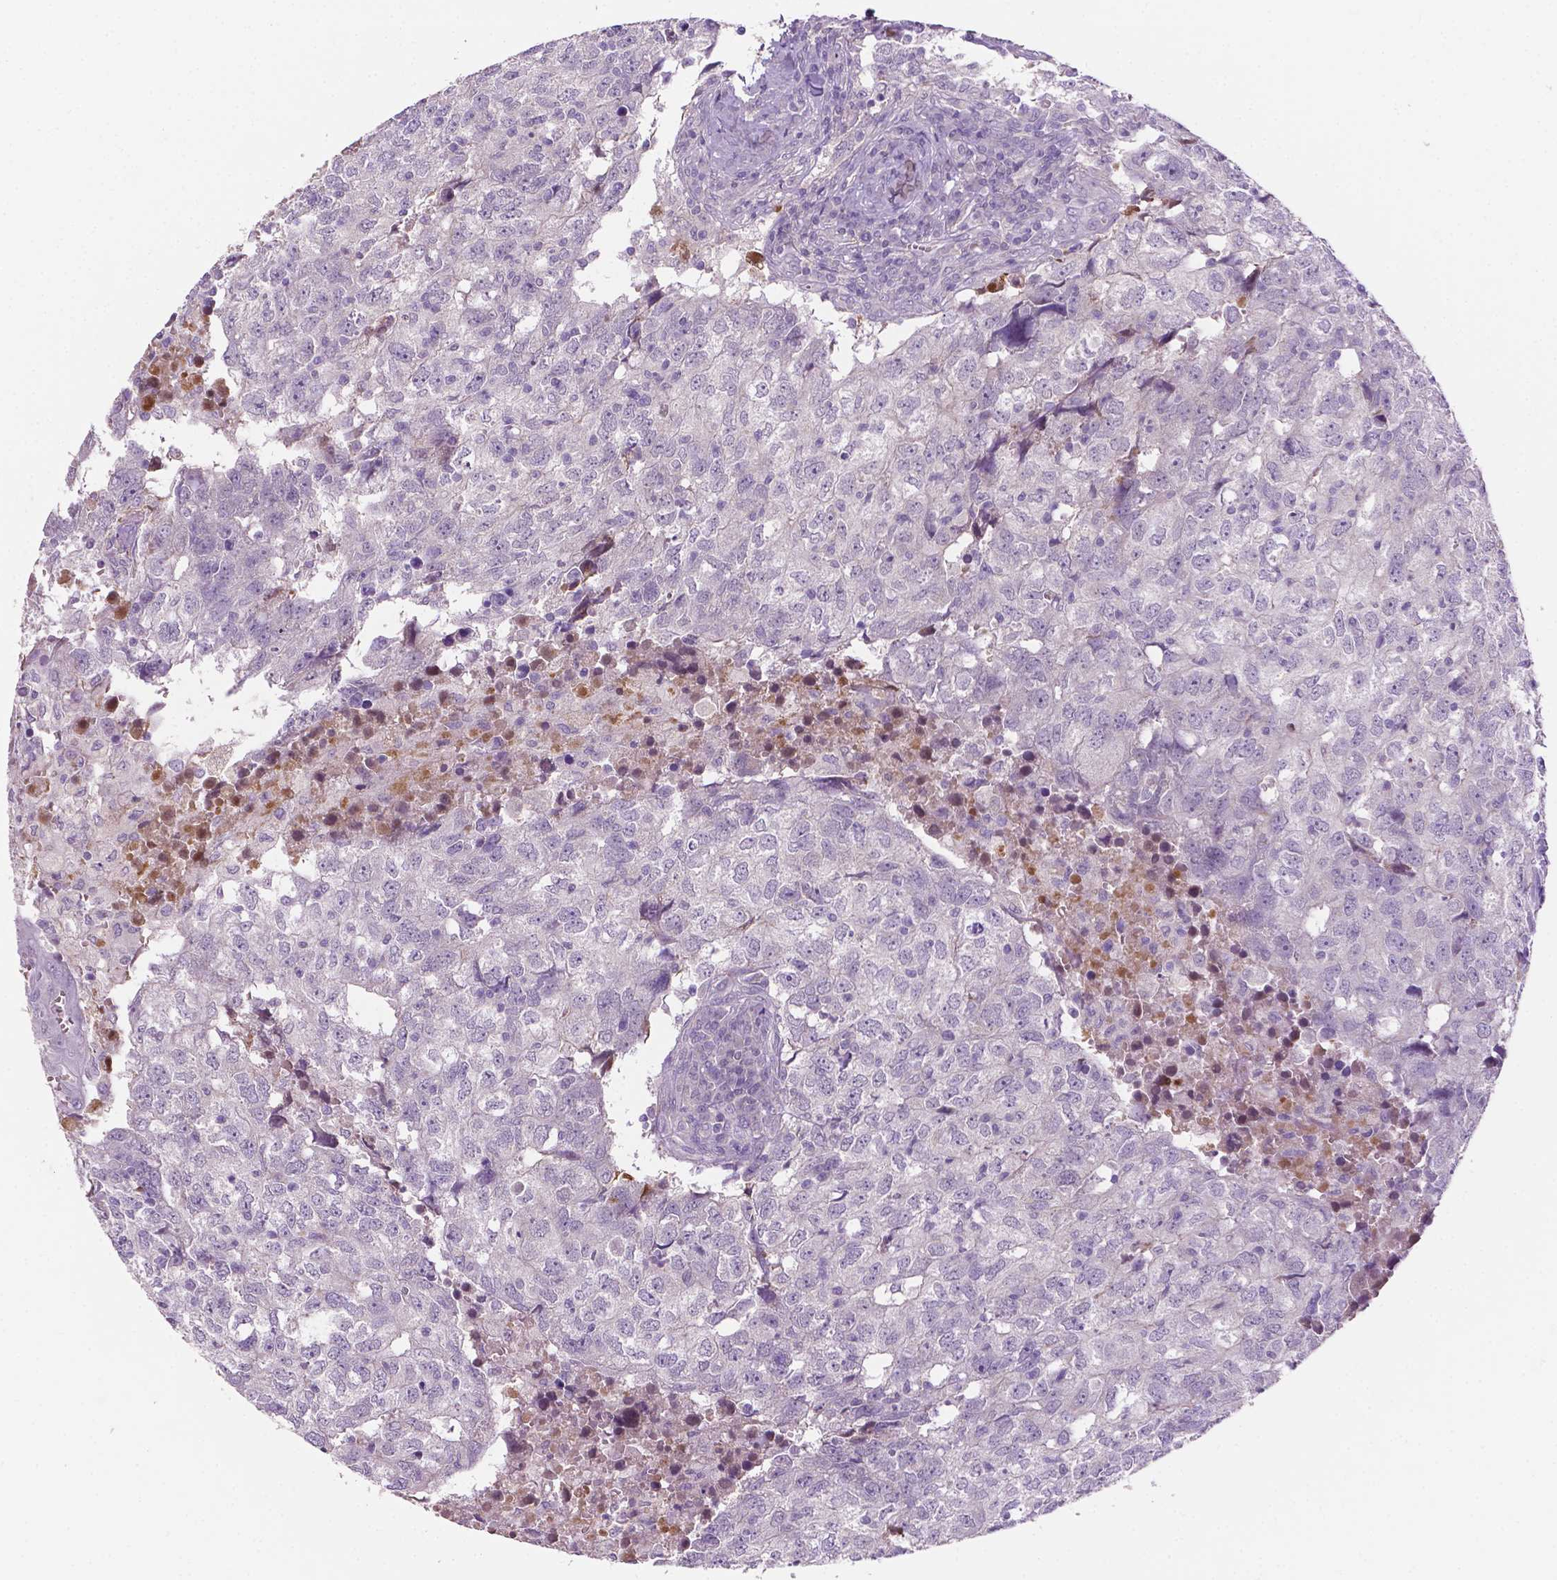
{"staining": {"intensity": "negative", "quantity": "none", "location": "none"}, "tissue": "breast cancer", "cell_type": "Tumor cells", "image_type": "cancer", "snomed": [{"axis": "morphology", "description": "Duct carcinoma"}, {"axis": "topography", "description": "Breast"}], "caption": "The micrograph demonstrates no staining of tumor cells in breast cancer.", "gene": "FBLN1", "patient": {"sex": "female", "age": 30}}